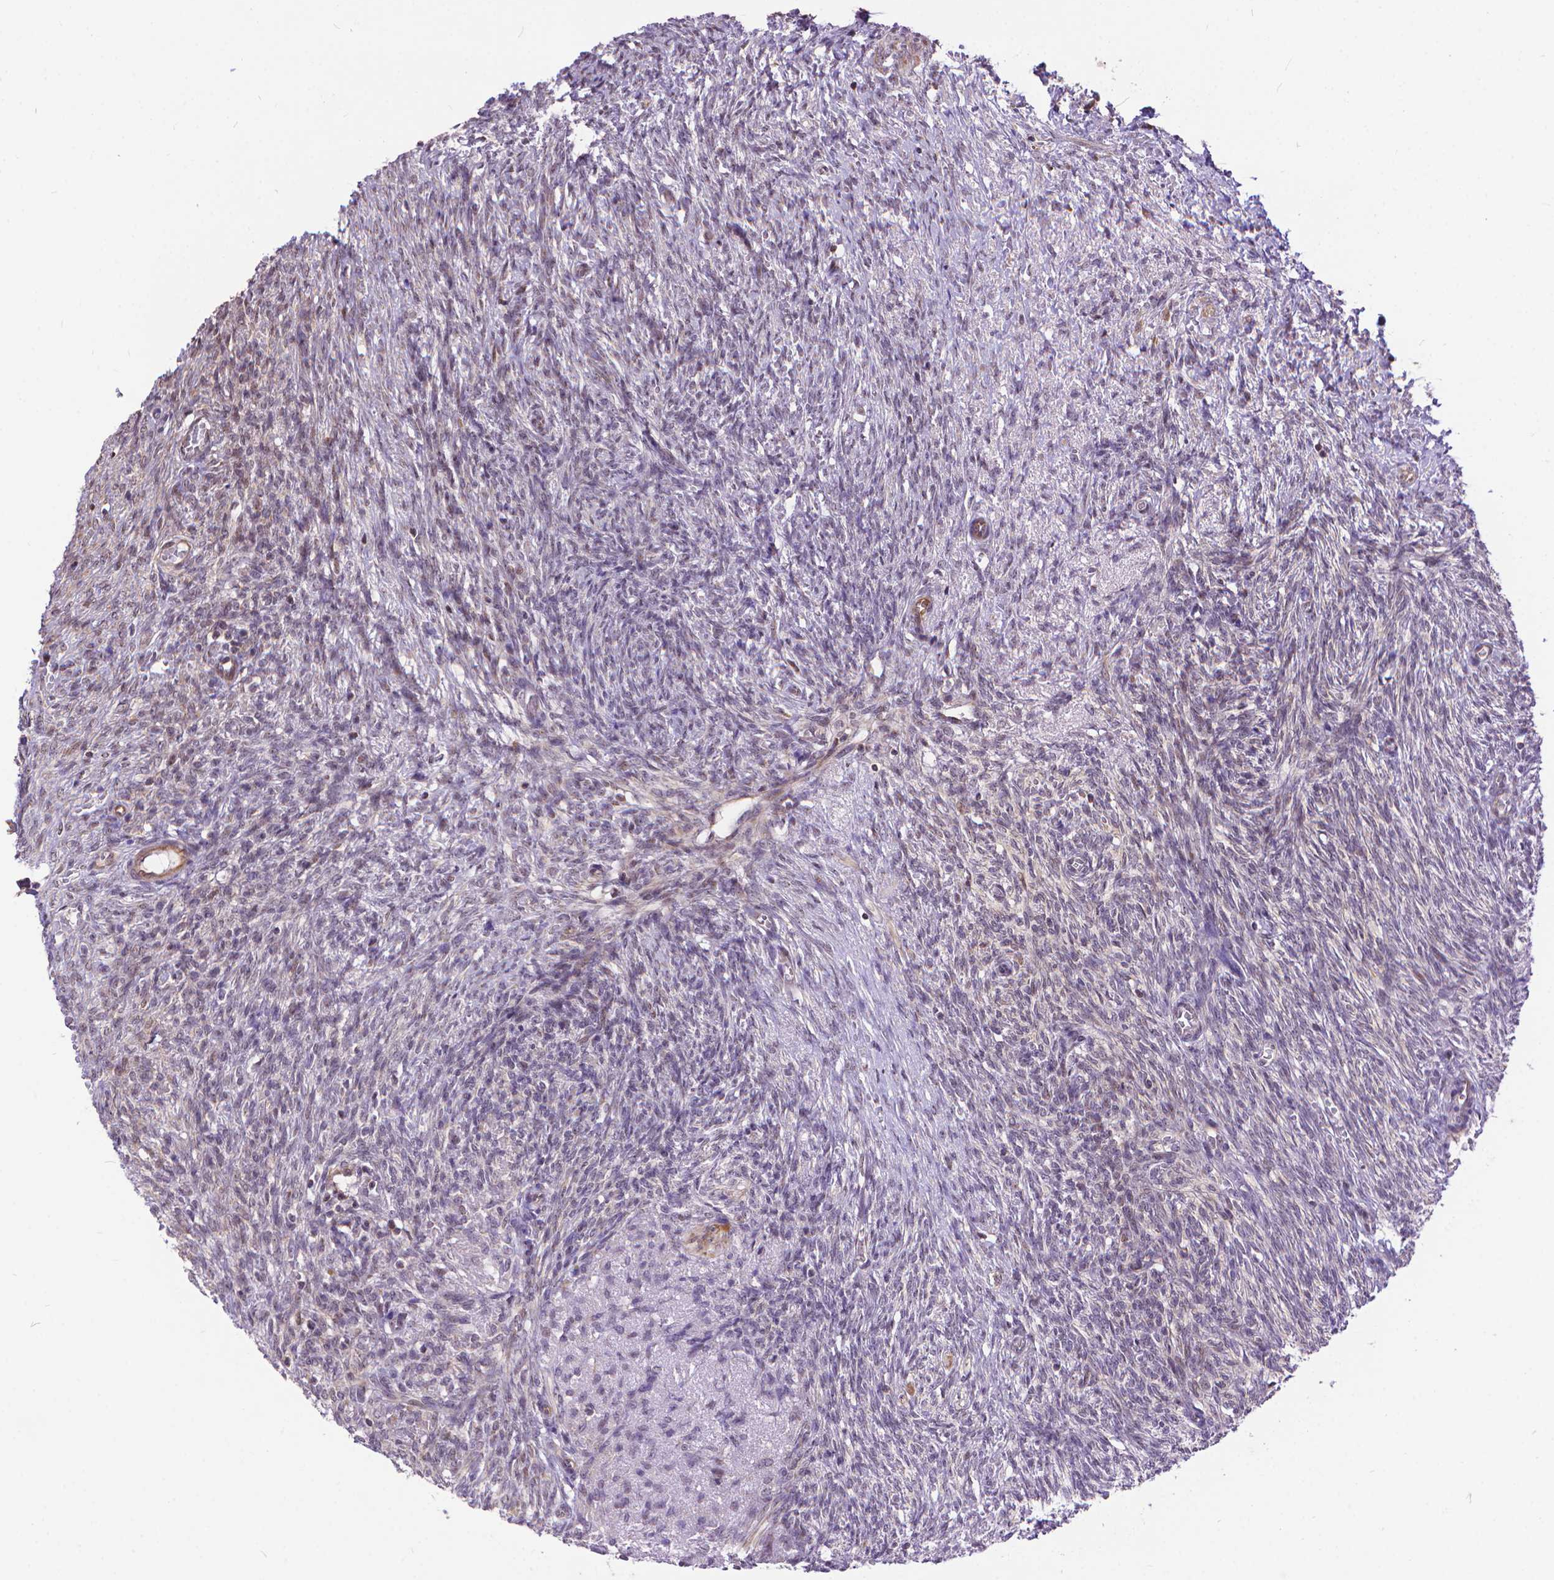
{"staining": {"intensity": "moderate", "quantity": "25%-75%", "location": "cytoplasmic/membranous"}, "tissue": "ovary", "cell_type": "Follicle cells", "image_type": "normal", "snomed": [{"axis": "morphology", "description": "Normal tissue, NOS"}, {"axis": "topography", "description": "Ovary"}], "caption": "The photomicrograph reveals immunohistochemical staining of benign ovary. There is moderate cytoplasmic/membranous staining is present in approximately 25%-75% of follicle cells.", "gene": "TMEM135", "patient": {"sex": "female", "age": 46}}